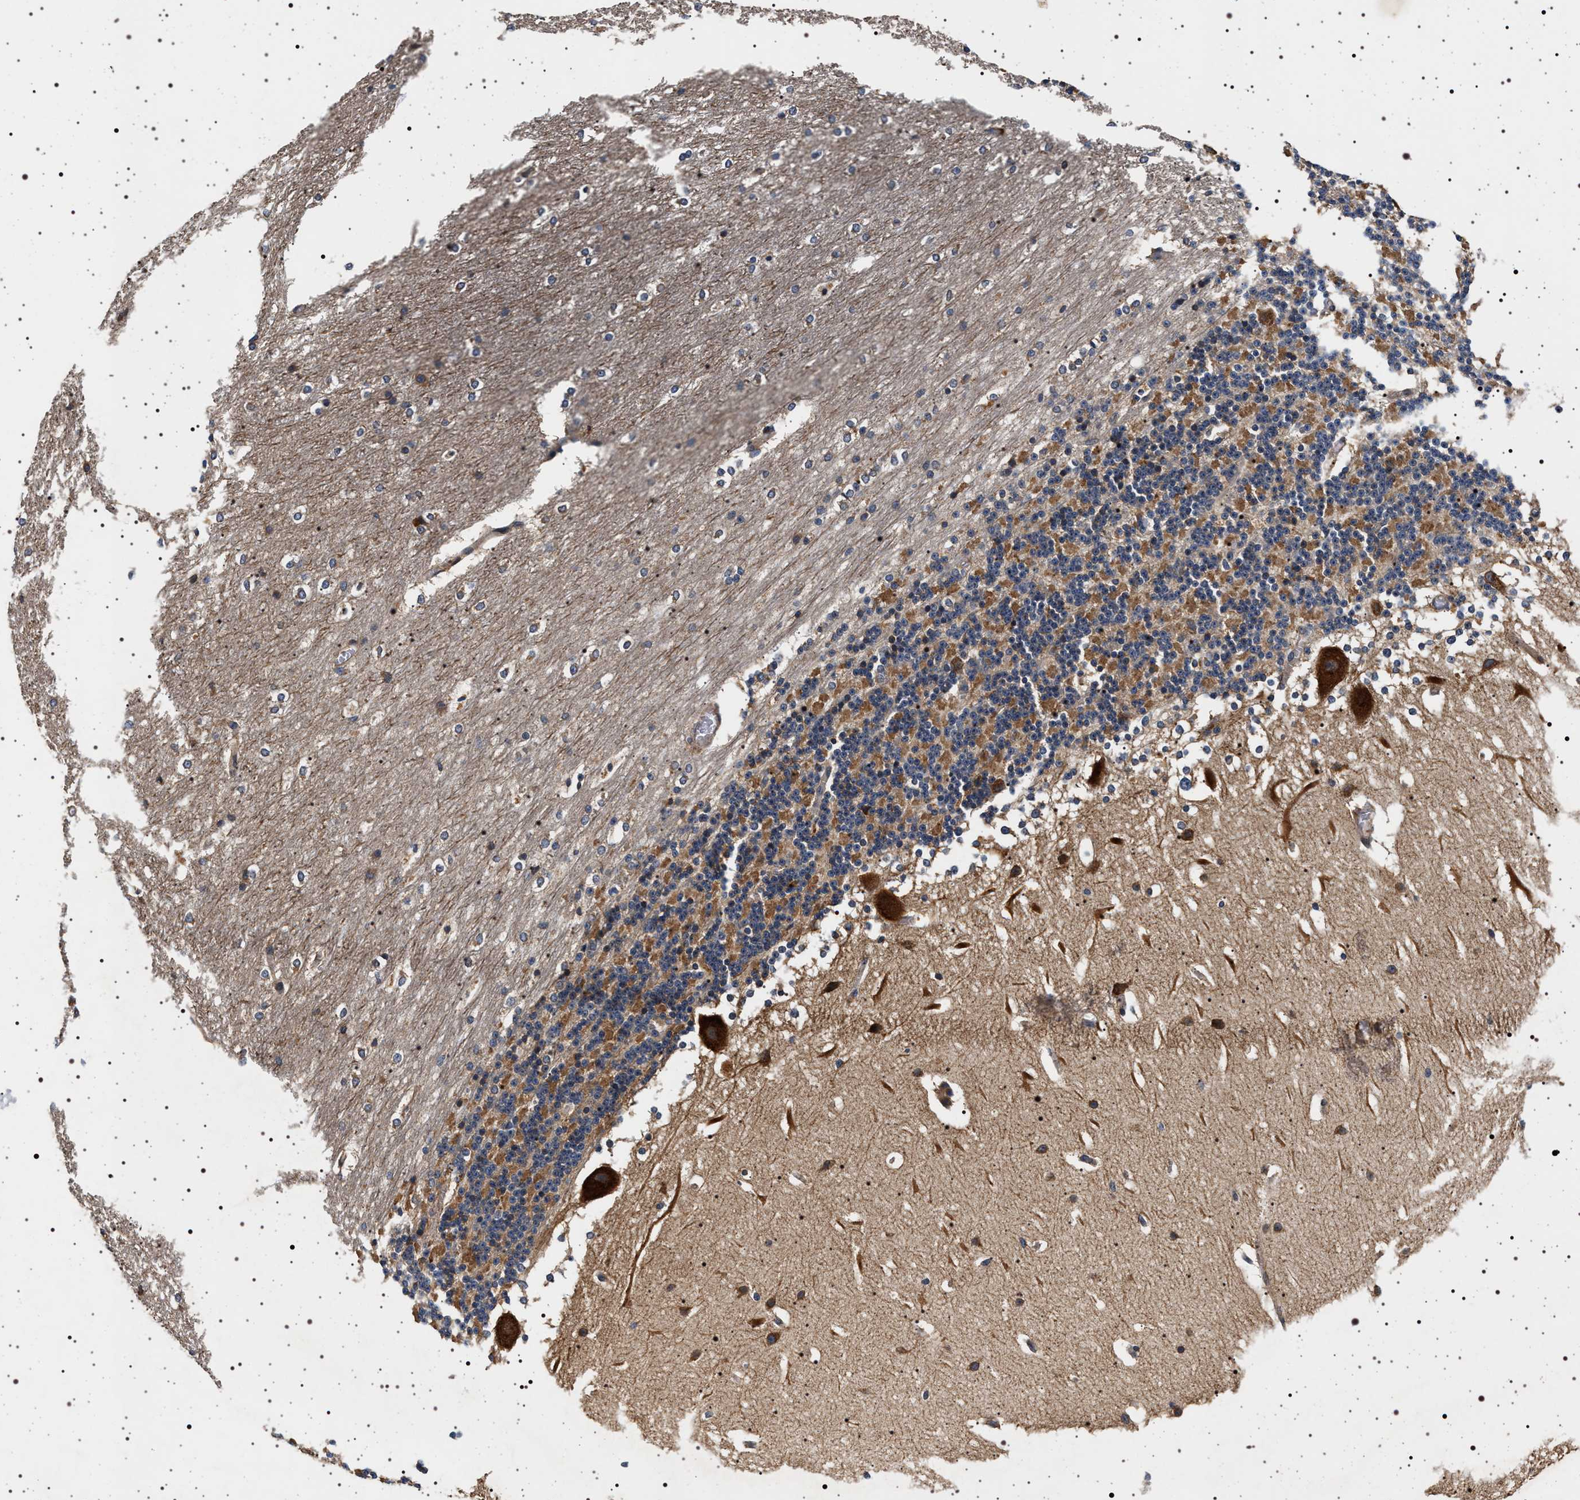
{"staining": {"intensity": "moderate", "quantity": "25%-75%", "location": "cytoplasmic/membranous"}, "tissue": "cerebellum", "cell_type": "Cells in granular layer", "image_type": "normal", "snomed": [{"axis": "morphology", "description": "Normal tissue, NOS"}, {"axis": "topography", "description": "Cerebellum"}], "caption": "IHC staining of normal cerebellum, which demonstrates medium levels of moderate cytoplasmic/membranous positivity in about 25%-75% of cells in granular layer indicating moderate cytoplasmic/membranous protein staining. The staining was performed using DAB (3,3'-diaminobenzidine) (brown) for protein detection and nuclei were counterstained in hematoxylin (blue).", "gene": "DCBLD2", "patient": {"sex": "female", "age": 19}}